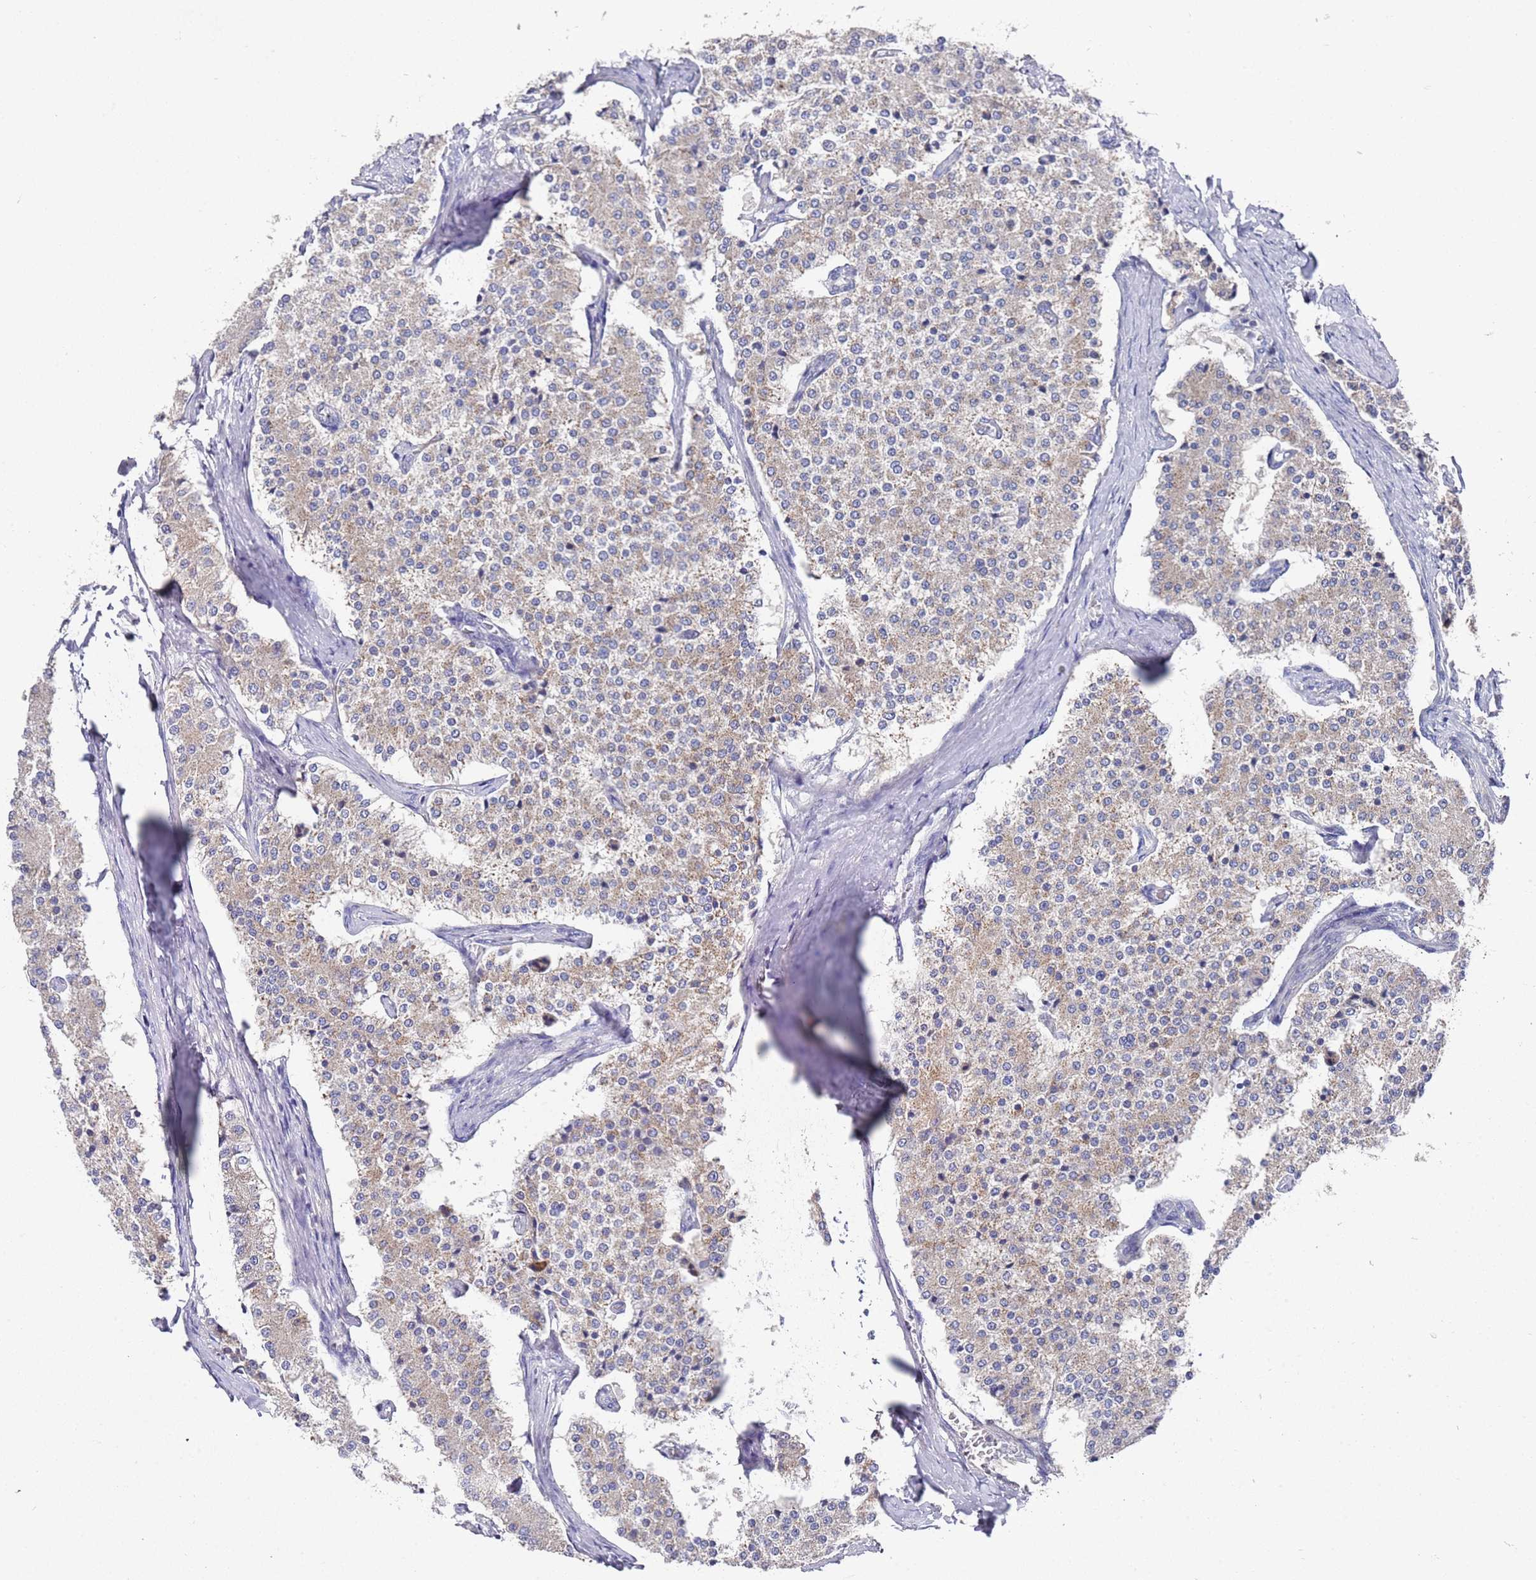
{"staining": {"intensity": "weak", "quantity": "25%-75%", "location": "cytoplasmic/membranous"}, "tissue": "carcinoid", "cell_type": "Tumor cells", "image_type": "cancer", "snomed": [{"axis": "morphology", "description": "Carcinoid, malignant, NOS"}, {"axis": "topography", "description": "Colon"}], "caption": "Tumor cells demonstrate low levels of weak cytoplasmic/membranous staining in about 25%-75% of cells in human malignant carcinoid.", "gene": "NPEPPS", "patient": {"sex": "female", "age": 52}}